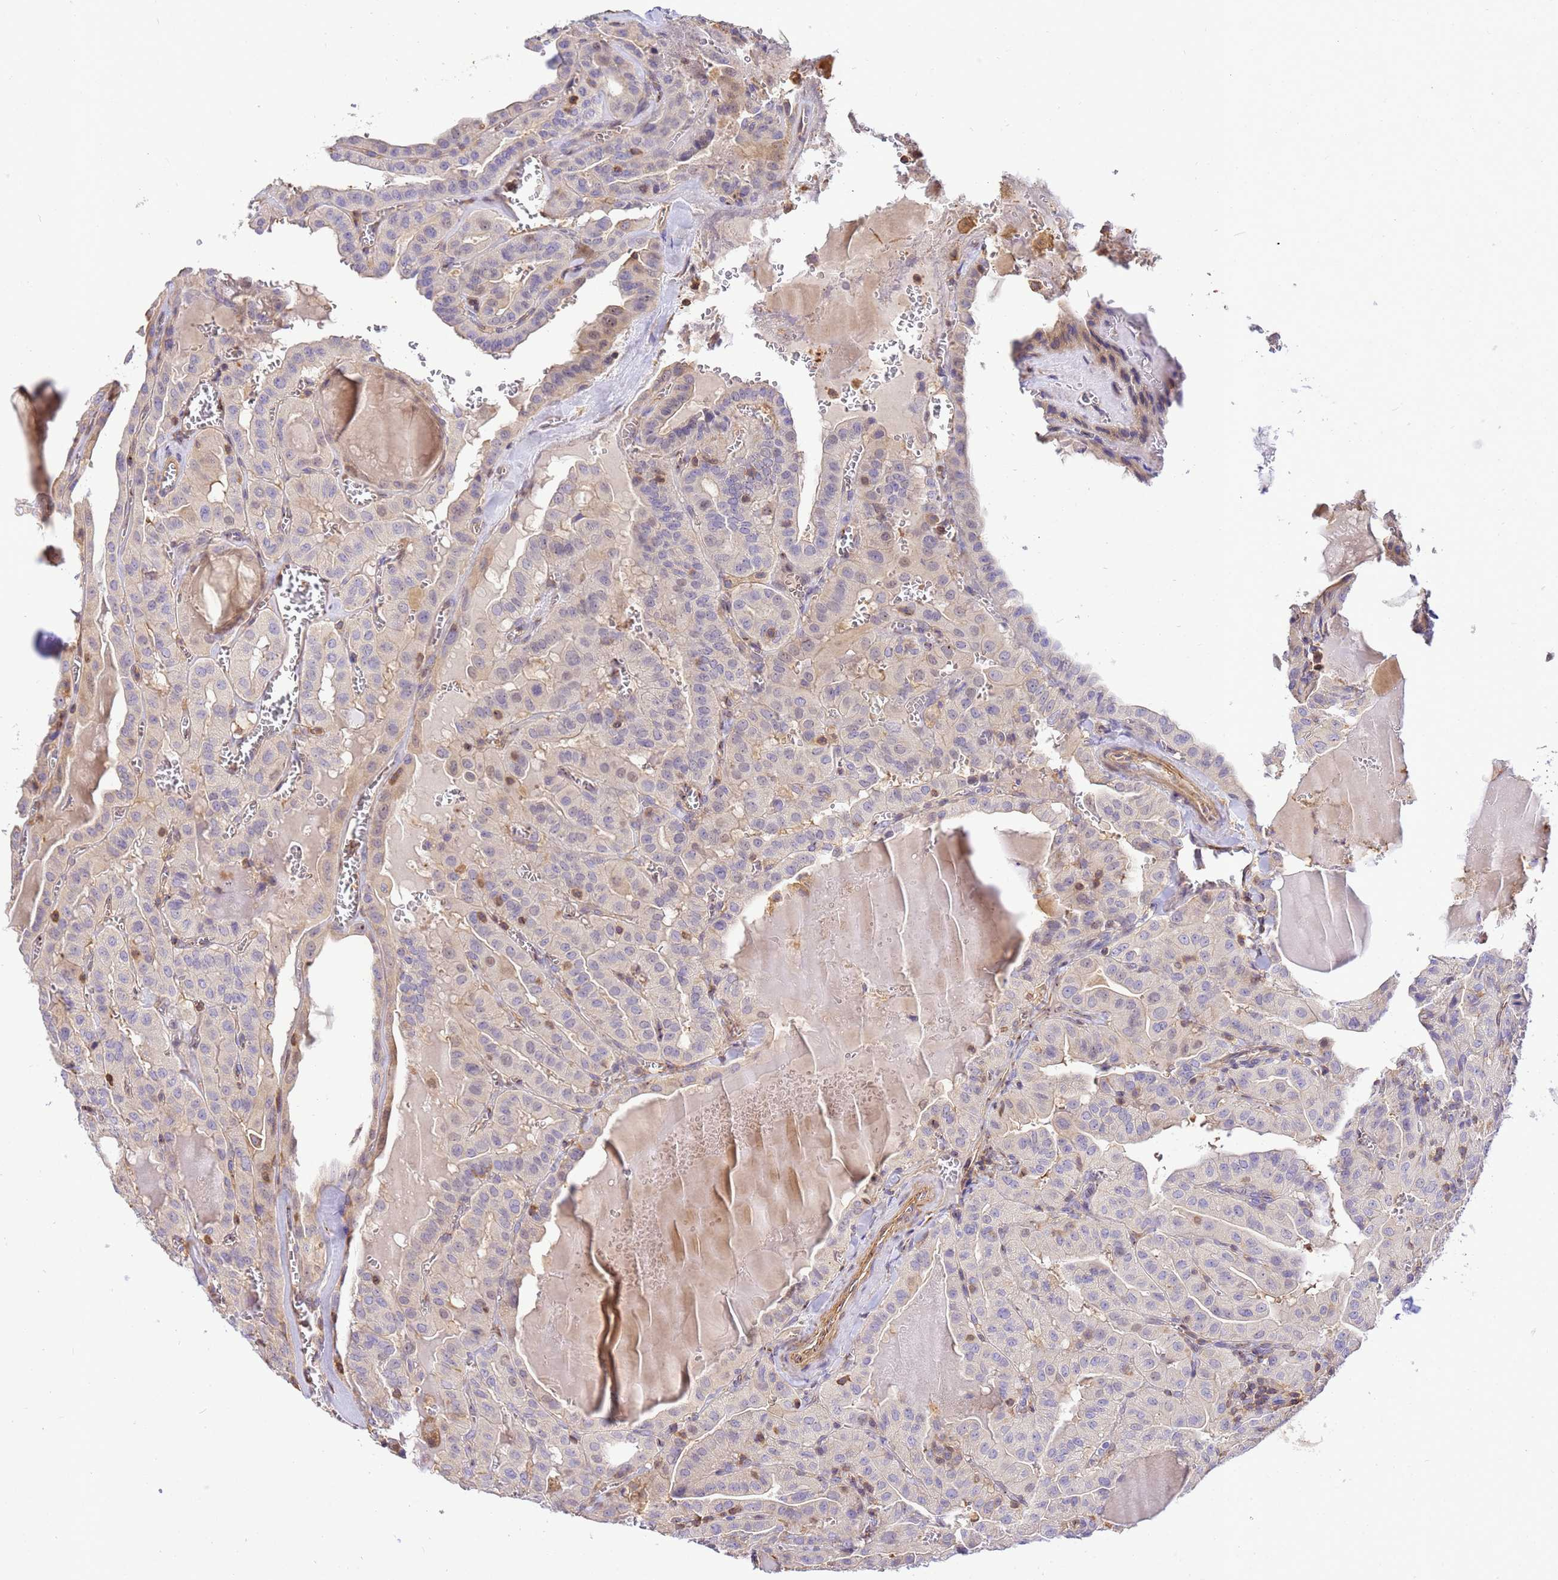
{"staining": {"intensity": "weak", "quantity": "<25%", "location": "cytoplasmic/membranous"}, "tissue": "thyroid cancer", "cell_type": "Tumor cells", "image_type": "cancer", "snomed": [{"axis": "morphology", "description": "Papillary adenocarcinoma, NOS"}, {"axis": "topography", "description": "Thyroid gland"}], "caption": "This is an immunohistochemistry histopathology image of human thyroid cancer. There is no expression in tumor cells.", "gene": "WDR64", "patient": {"sex": "male", "age": 52}}